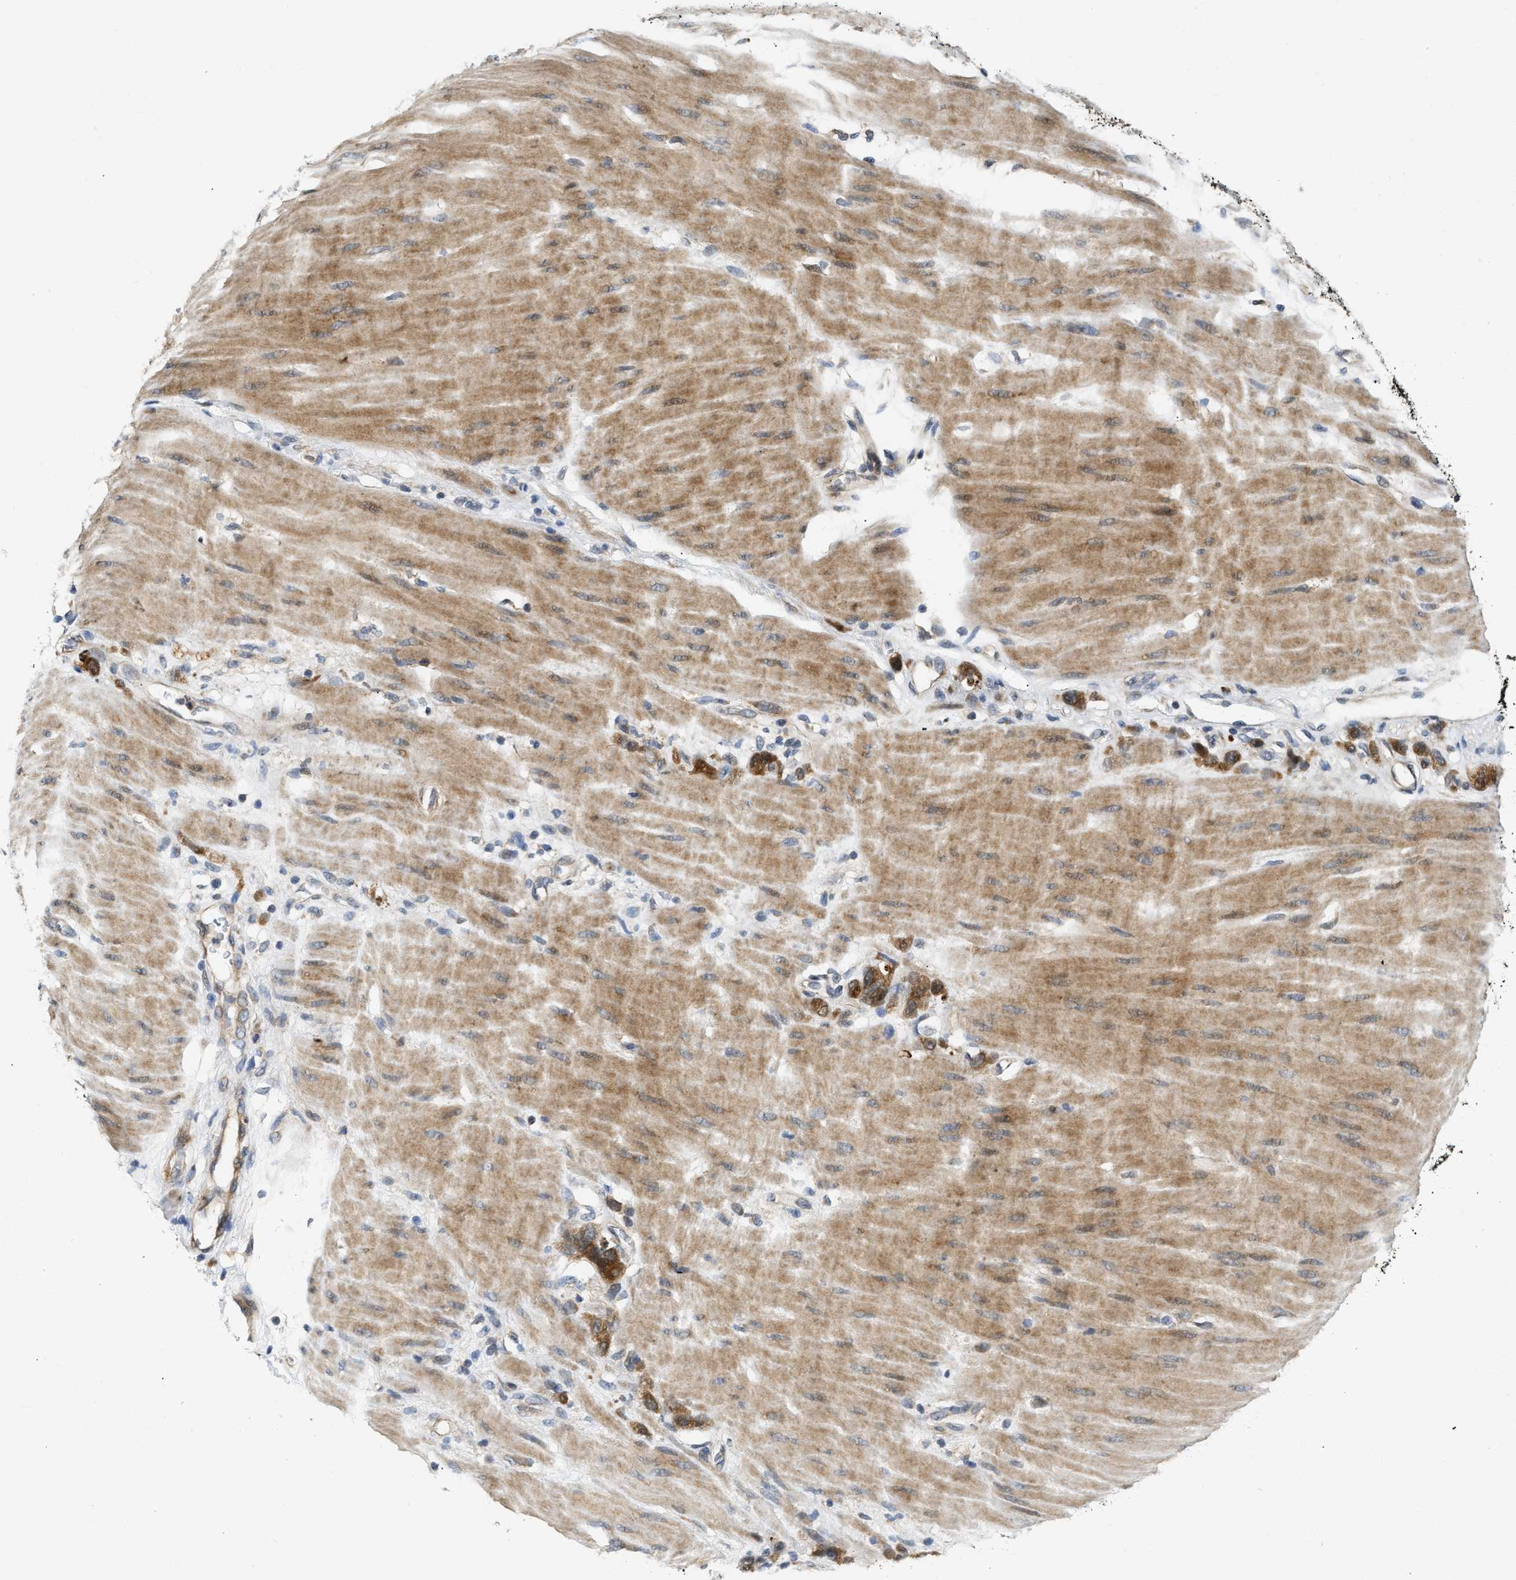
{"staining": {"intensity": "strong", "quantity": ">75%", "location": "cytoplasmic/membranous"}, "tissue": "stomach cancer", "cell_type": "Tumor cells", "image_type": "cancer", "snomed": [{"axis": "morphology", "description": "Adenocarcinoma, NOS"}, {"axis": "topography", "description": "Stomach"}], "caption": "A high amount of strong cytoplasmic/membranous positivity is seen in about >75% of tumor cells in stomach cancer tissue.", "gene": "EXTL2", "patient": {"sex": "male", "age": 82}}